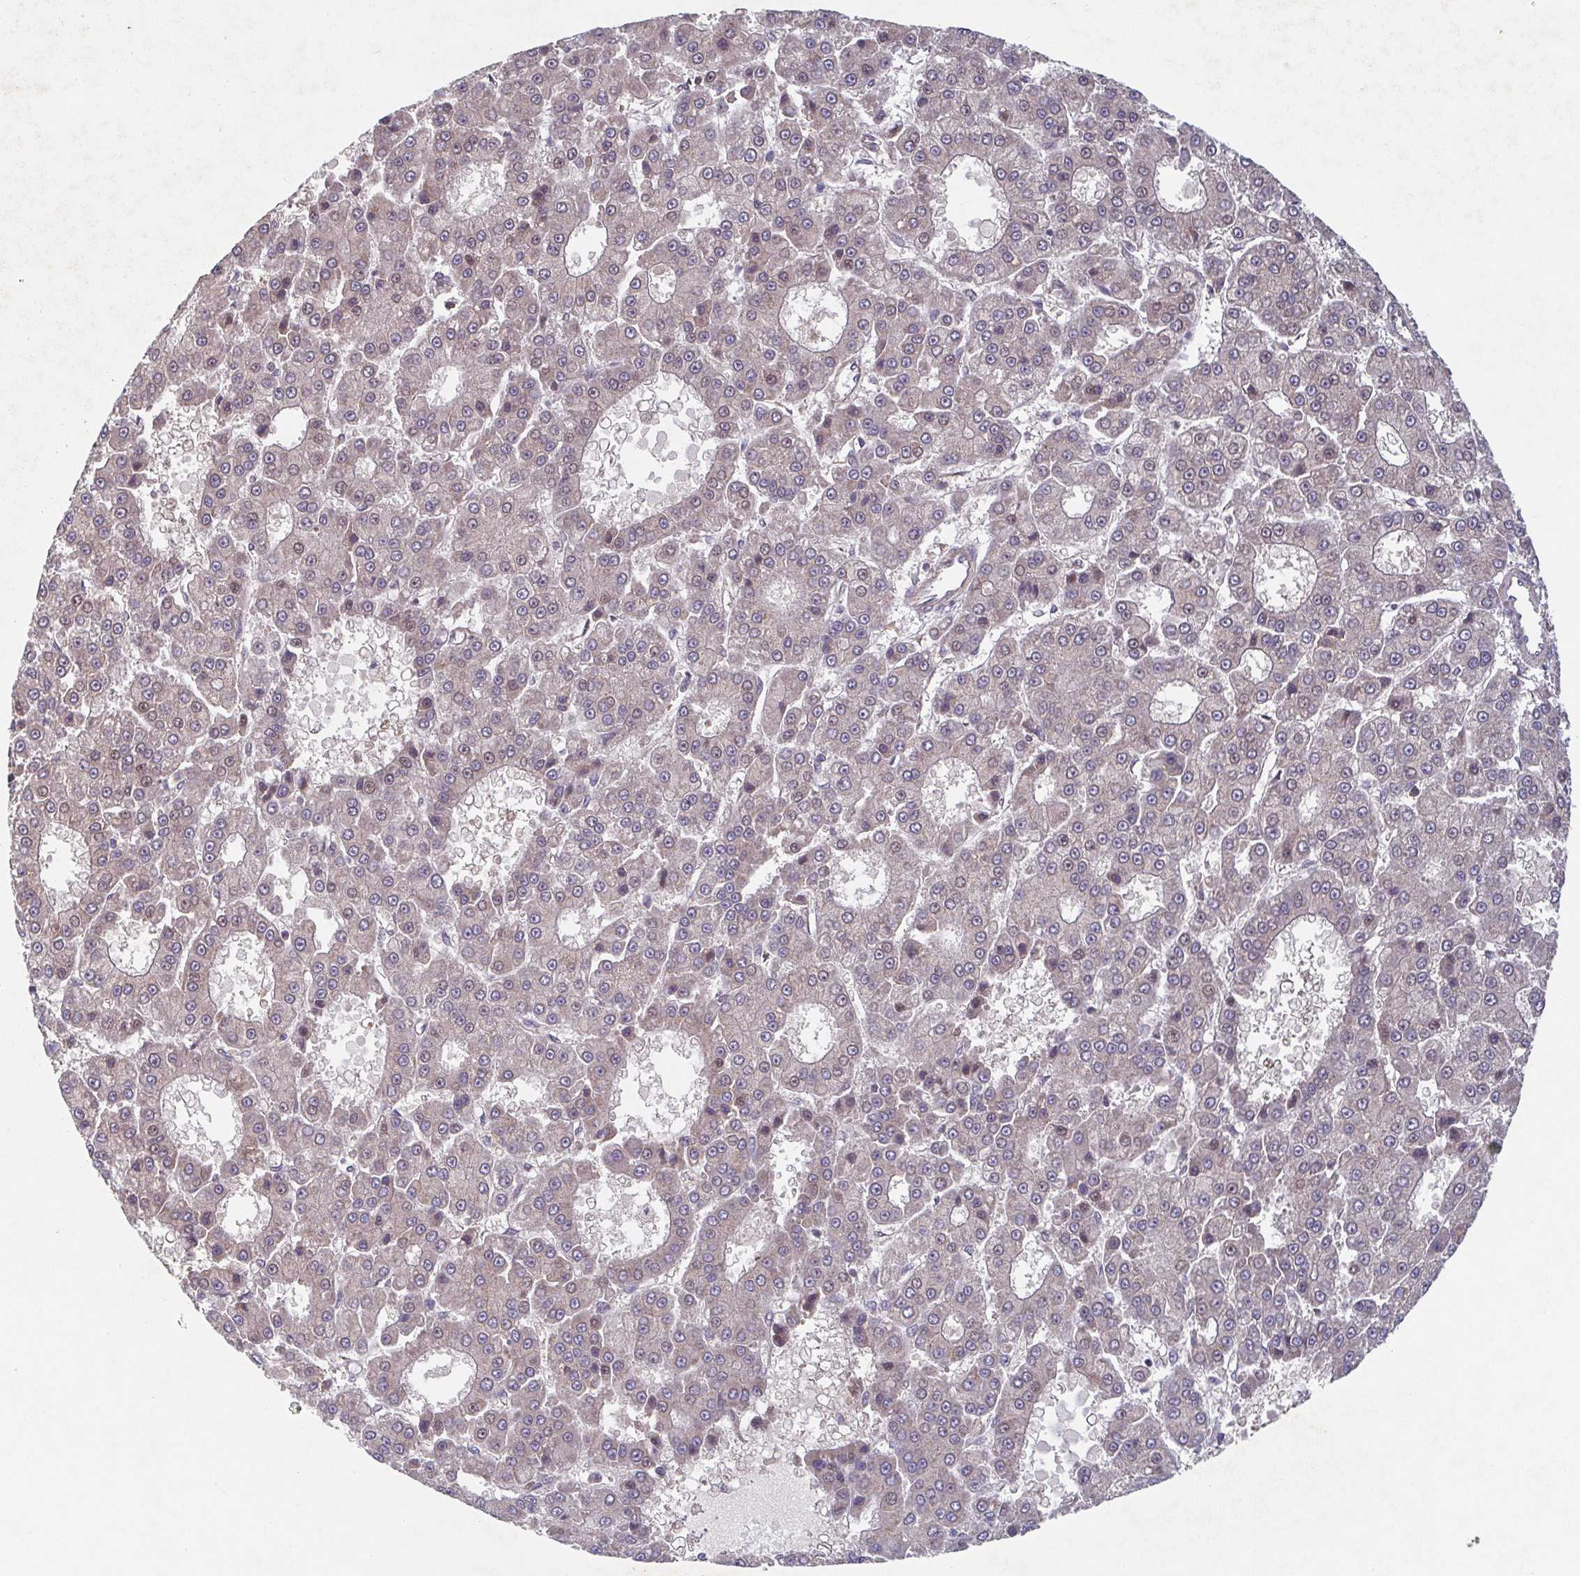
{"staining": {"intensity": "weak", "quantity": "<25%", "location": "cytoplasmic/membranous,nuclear"}, "tissue": "liver cancer", "cell_type": "Tumor cells", "image_type": "cancer", "snomed": [{"axis": "morphology", "description": "Carcinoma, Hepatocellular, NOS"}, {"axis": "topography", "description": "Liver"}], "caption": "The photomicrograph reveals no significant staining in tumor cells of liver hepatocellular carcinoma.", "gene": "COPB1", "patient": {"sex": "male", "age": 70}}